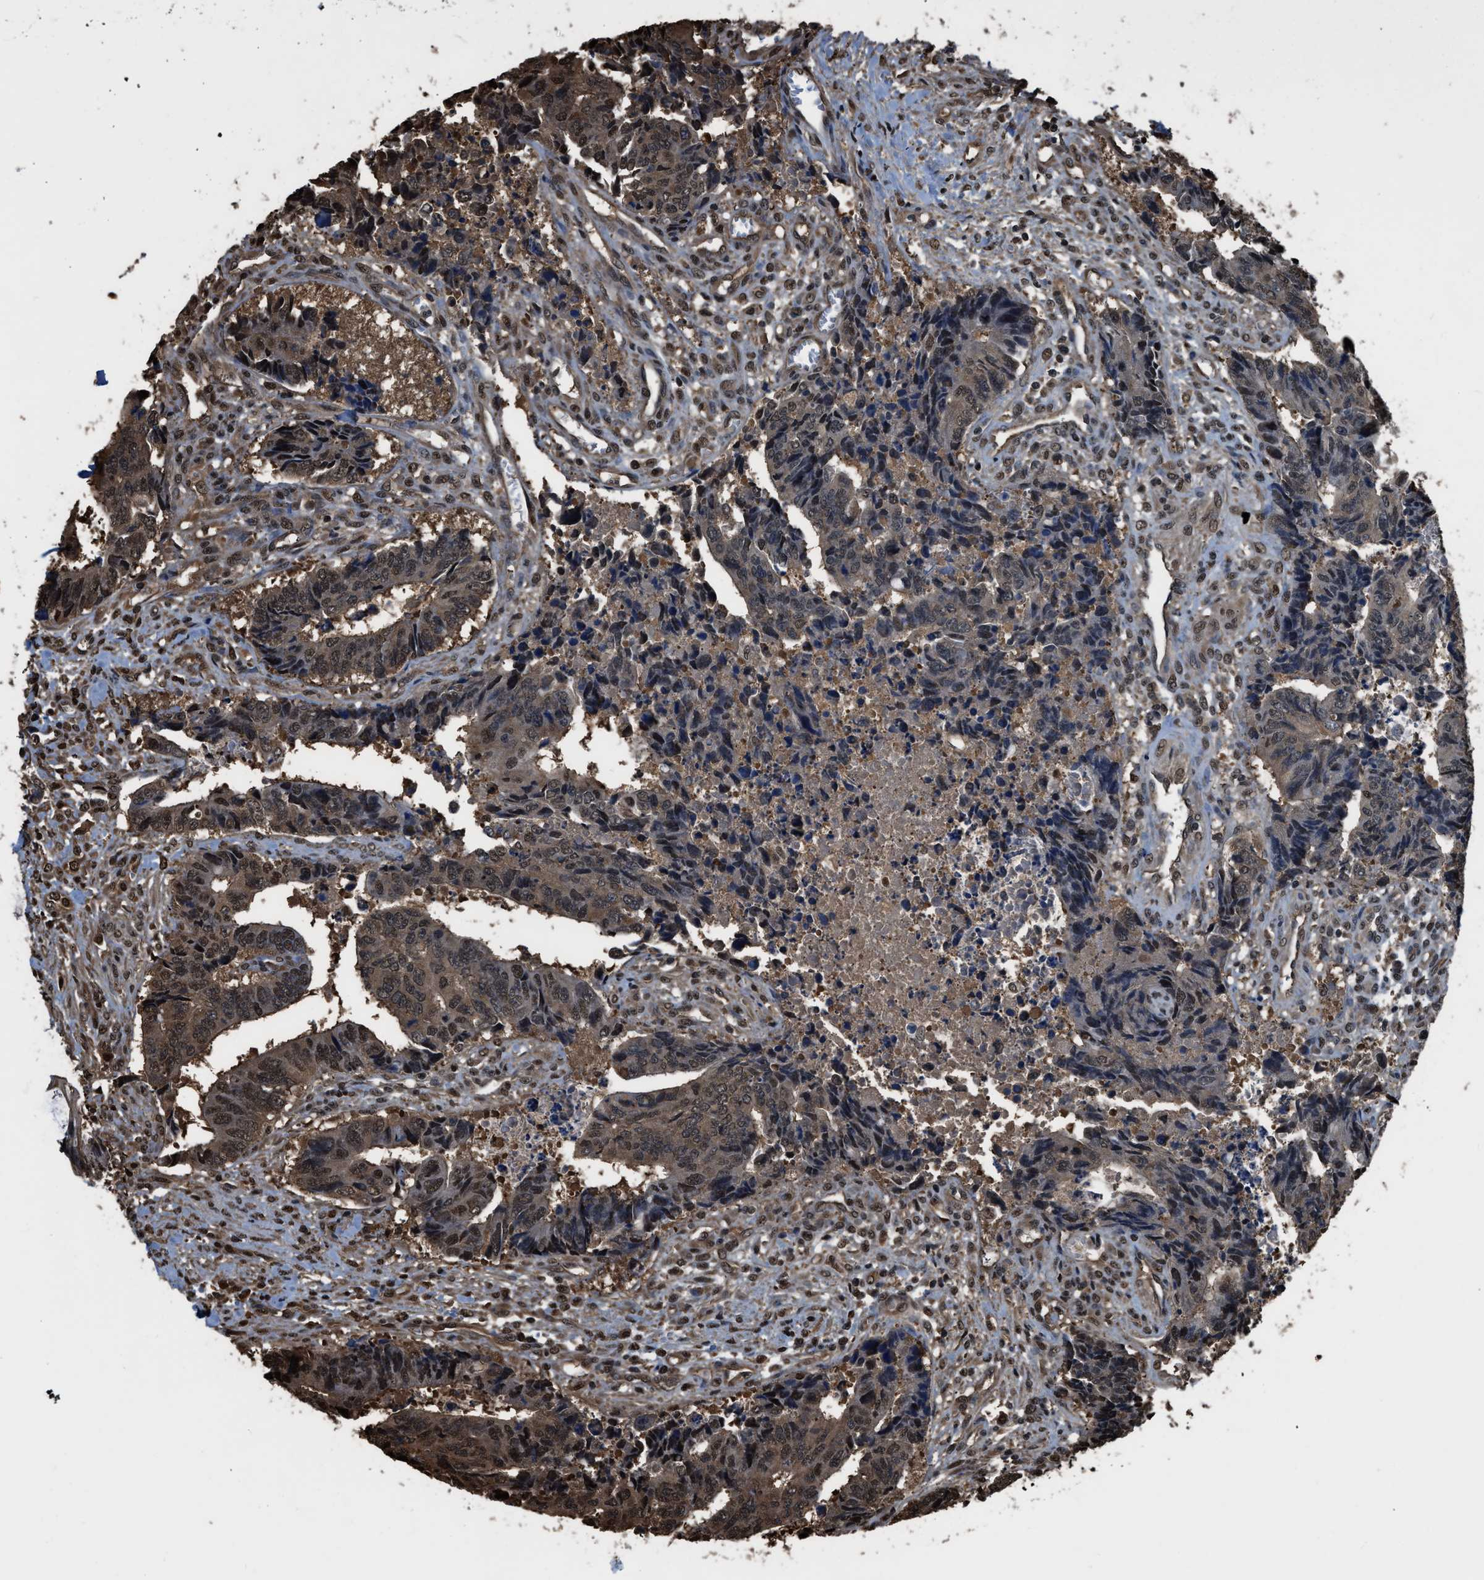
{"staining": {"intensity": "moderate", "quantity": ">75%", "location": "cytoplasmic/membranous,nuclear"}, "tissue": "colorectal cancer", "cell_type": "Tumor cells", "image_type": "cancer", "snomed": [{"axis": "morphology", "description": "Adenocarcinoma, NOS"}, {"axis": "topography", "description": "Rectum"}], "caption": "A medium amount of moderate cytoplasmic/membranous and nuclear positivity is identified in about >75% of tumor cells in colorectal cancer tissue.", "gene": "FNTA", "patient": {"sex": "male", "age": 84}}